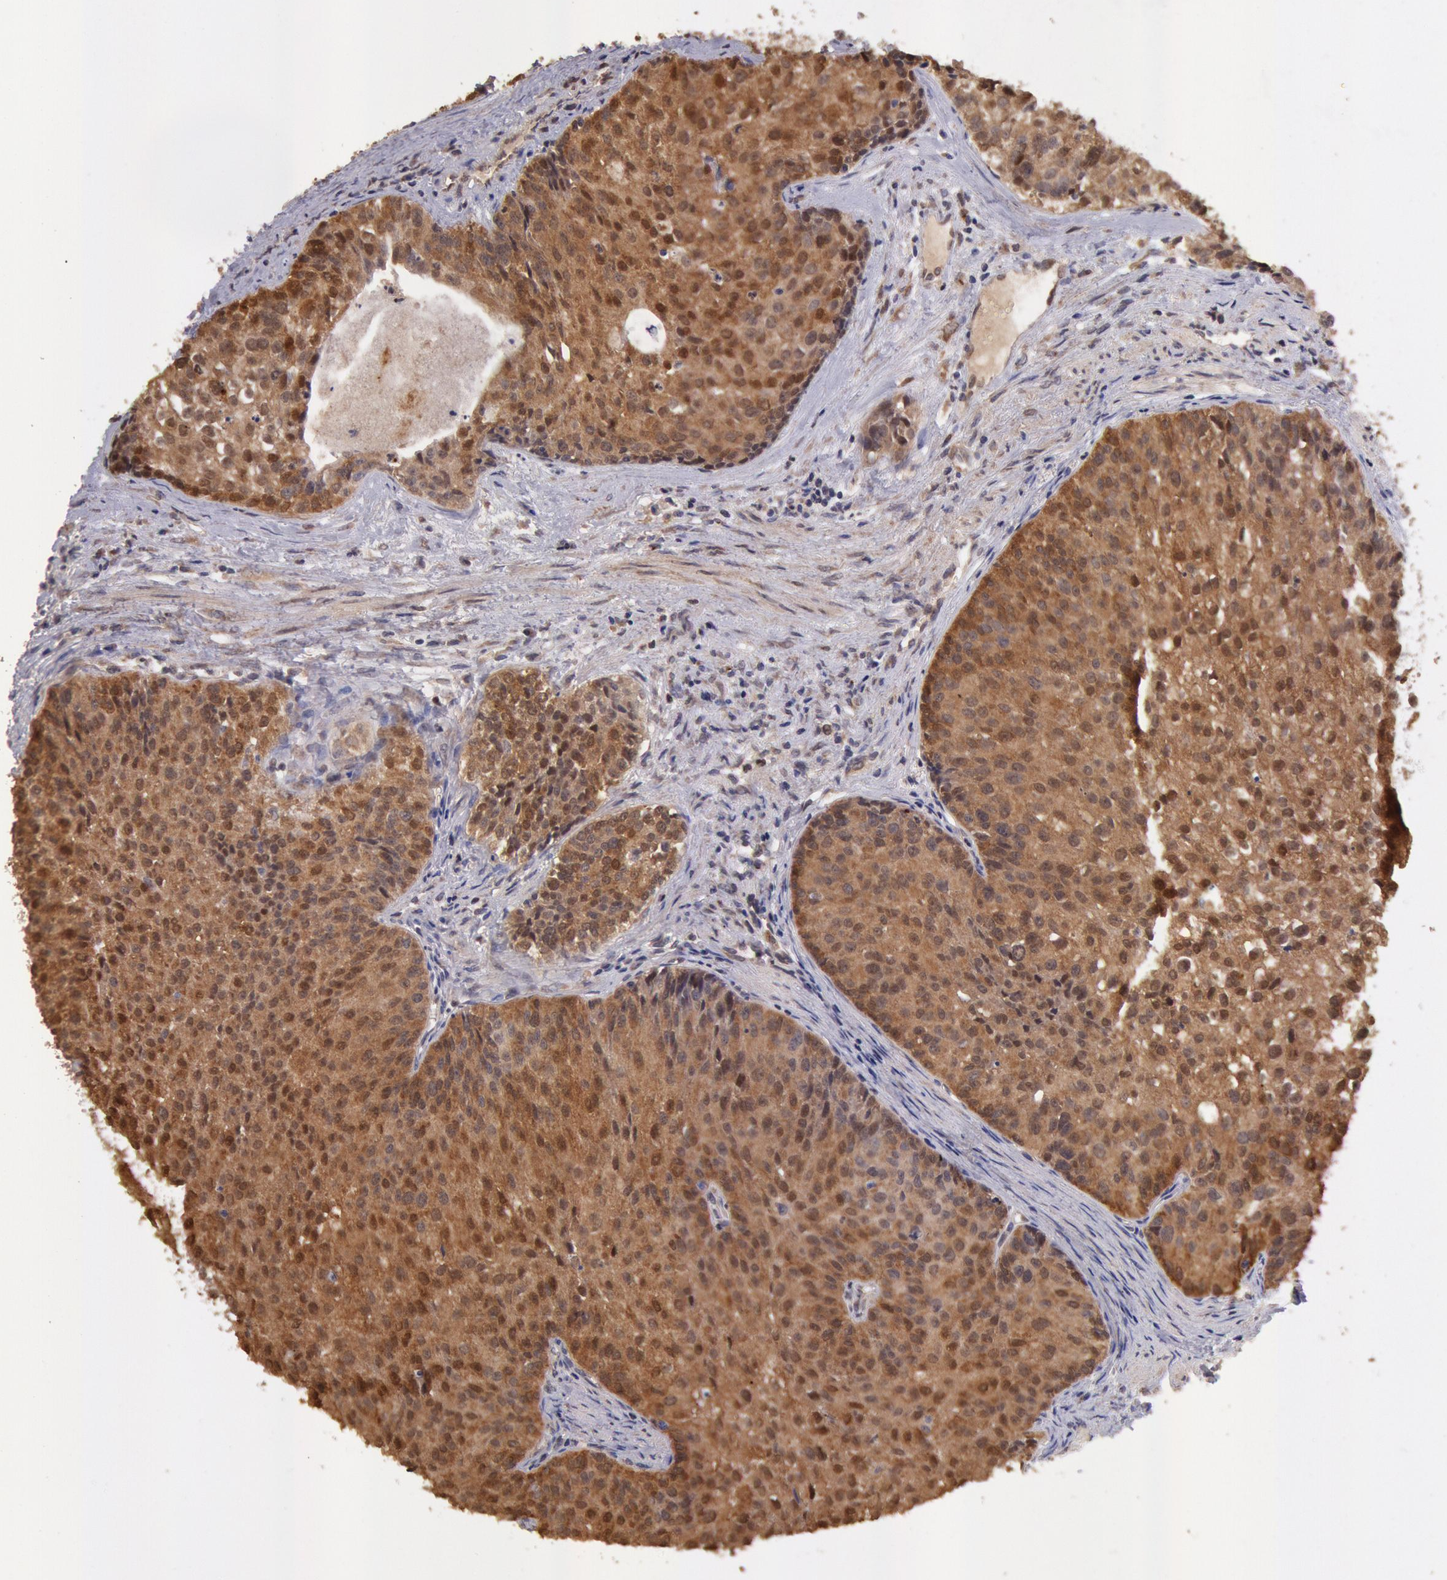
{"staining": {"intensity": "strong", "quantity": ">75%", "location": "cytoplasmic/membranous,nuclear"}, "tissue": "urothelial cancer", "cell_type": "Tumor cells", "image_type": "cancer", "snomed": [{"axis": "morphology", "description": "Urothelial carcinoma, Low grade"}, {"axis": "topography", "description": "Urinary bladder"}], "caption": "Human urothelial cancer stained with a brown dye exhibits strong cytoplasmic/membranous and nuclear positive staining in about >75% of tumor cells.", "gene": "COMT", "patient": {"sex": "female", "age": 73}}